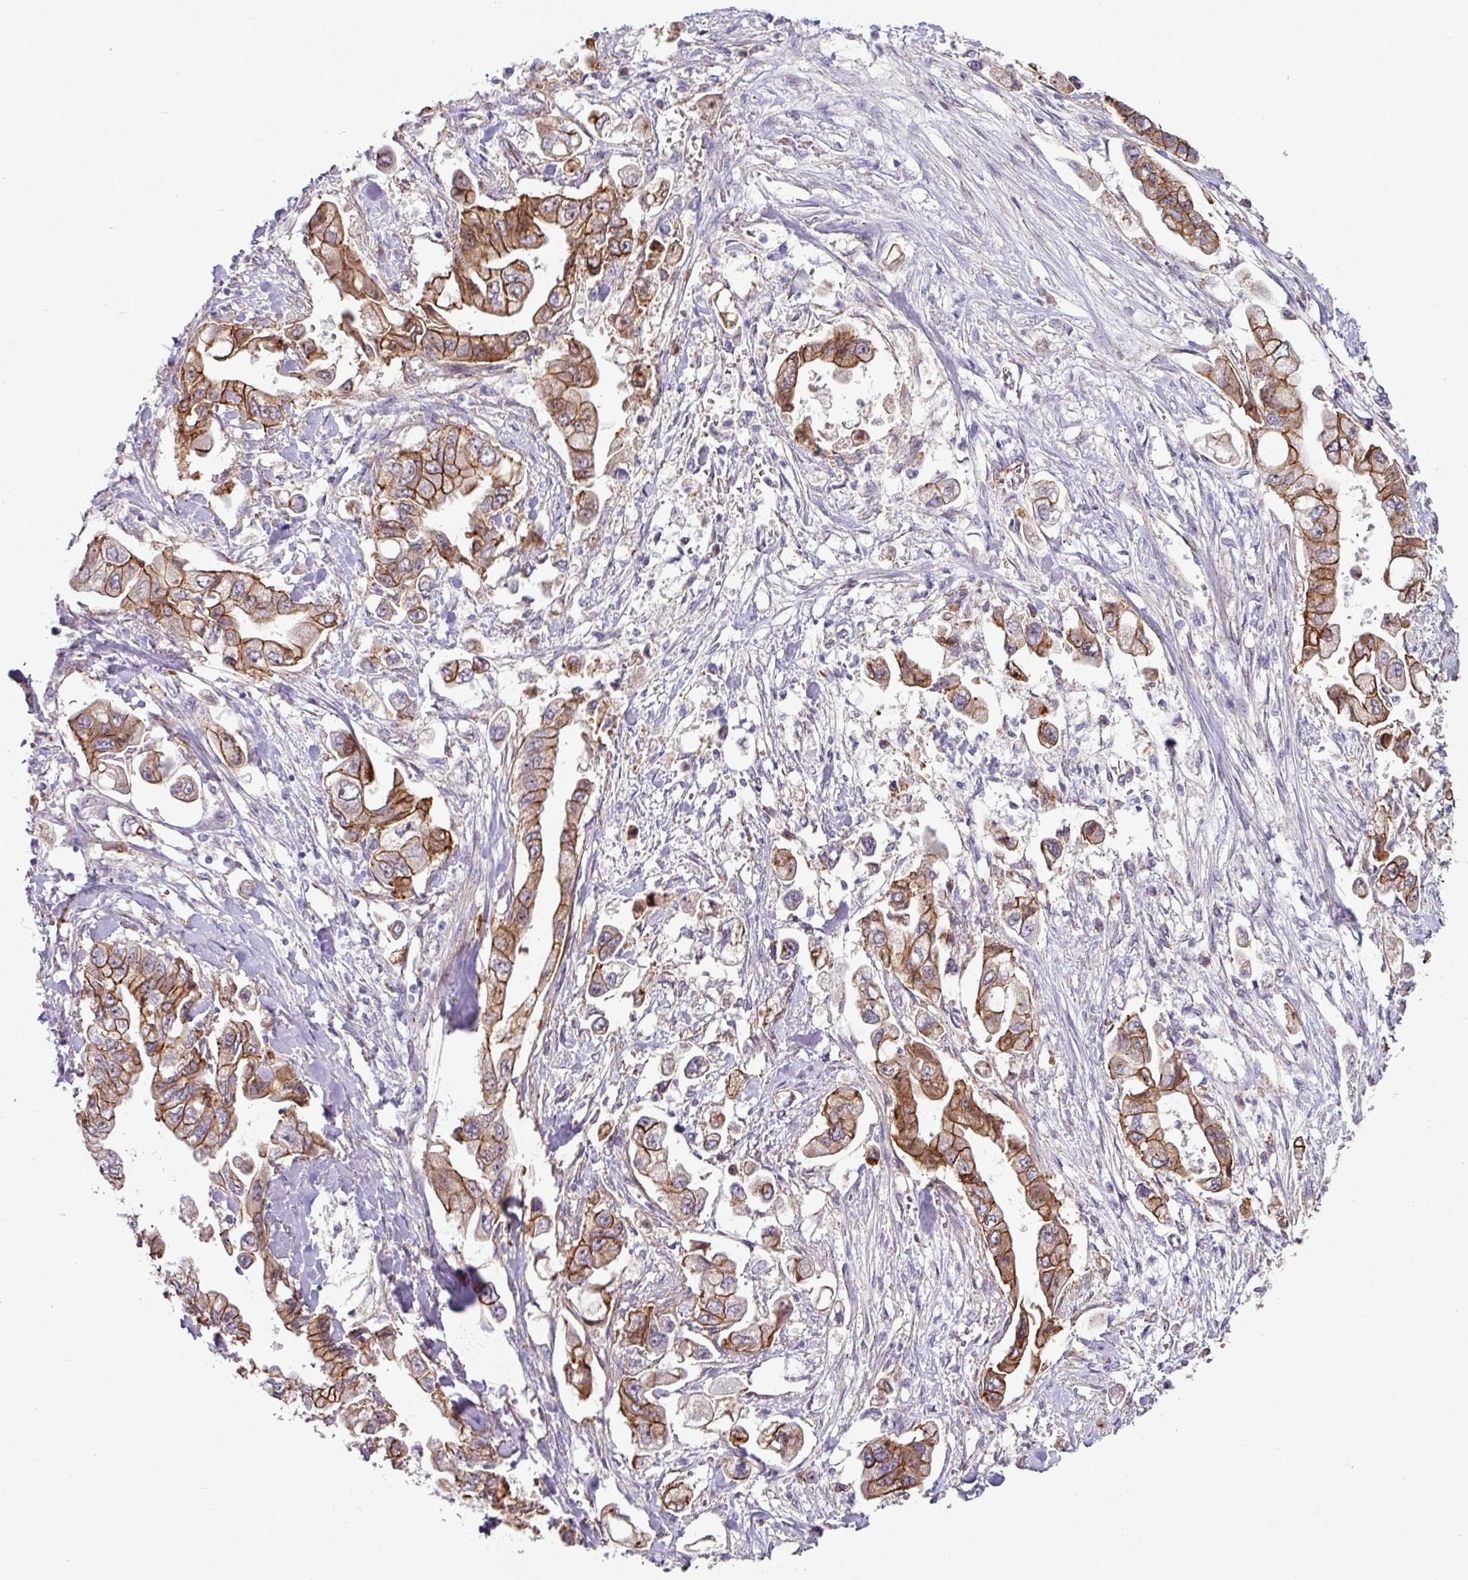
{"staining": {"intensity": "moderate", "quantity": ">75%", "location": "cytoplasmic/membranous"}, "tissue": "stomach cancer", "cell_type": "Tumor cells", "image_type": "cancer", "snomed": [{"axis": "morphology", "description": "Adenocarcinoma, NOS"}, {"axis": "topography", "description": "Stomach"}], "caption": "Protein expression analysis of human stomach adenocarcinoma reveals moderate cytoplasmic/membranous expression in about >75% of tumor cells. (DAB (3,3'-diaminobenzidine) = brown stain, brightfield microscopy at high magnification).", "gene": "JUP", "patient": {"sex": "male", "age": 62}}